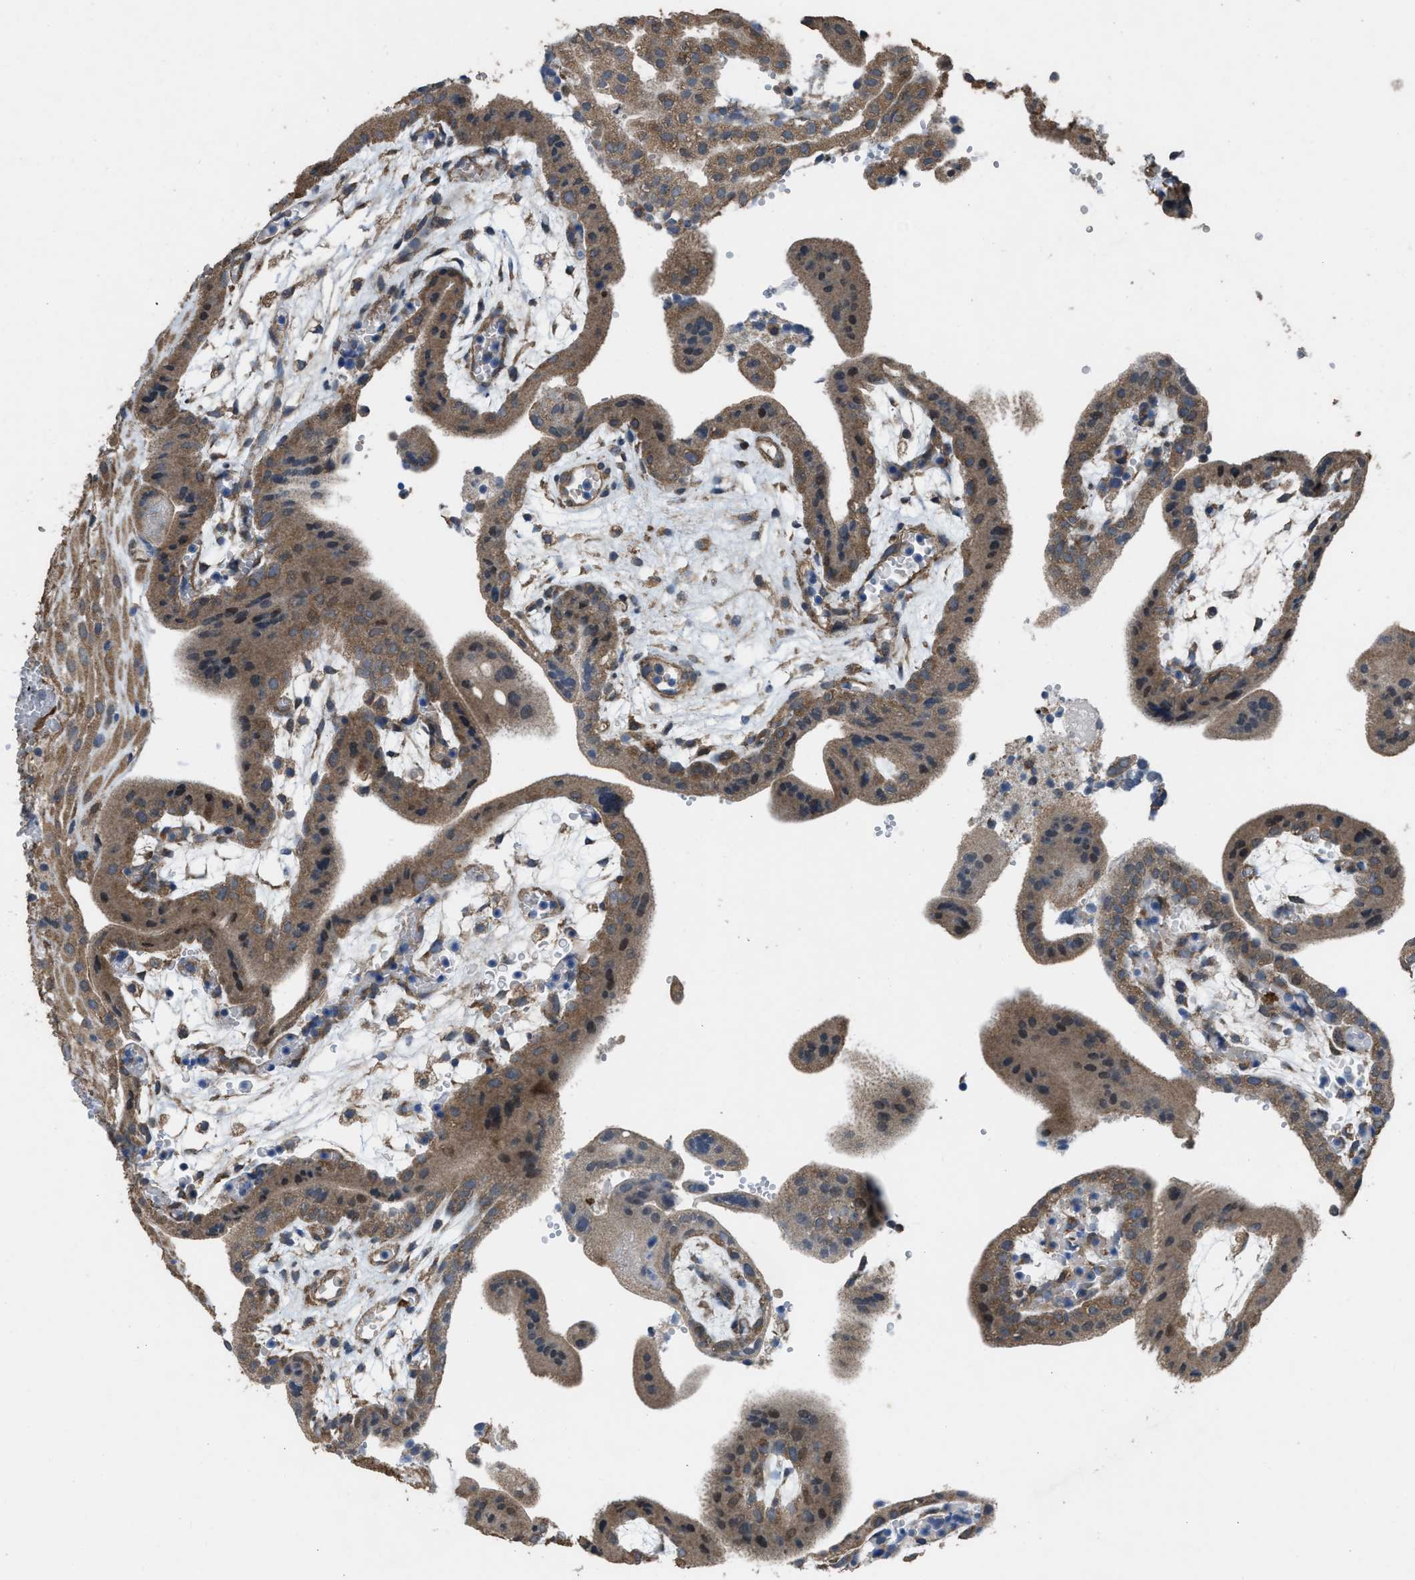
{"staining": {"intensity": "moderate", "quantity": ">75%", "location": "cytoplasmic/membranous"}, "tissue": "placenta", "cell_type": "Trophoblastic cells", "image_type": "normal", "snomed": [{"axis": "morphology", "description": "Normal tissue, NOS"}, {"axis": "topography", "description": "Placenta"}], "caption": "A brown stain shows moderate cytoplasmic/membranous expression of a protein in trophoblastic cells of normal placenta. The staining was performed using DAB (3,3'-diaminobenzidine) to visualize the protein expression in brown, while the nuclei were stained in blue with hematoxylin (Magnification: 20x).", "gene": "ARL6", "patient": {"sex": "female", "age": 18}}